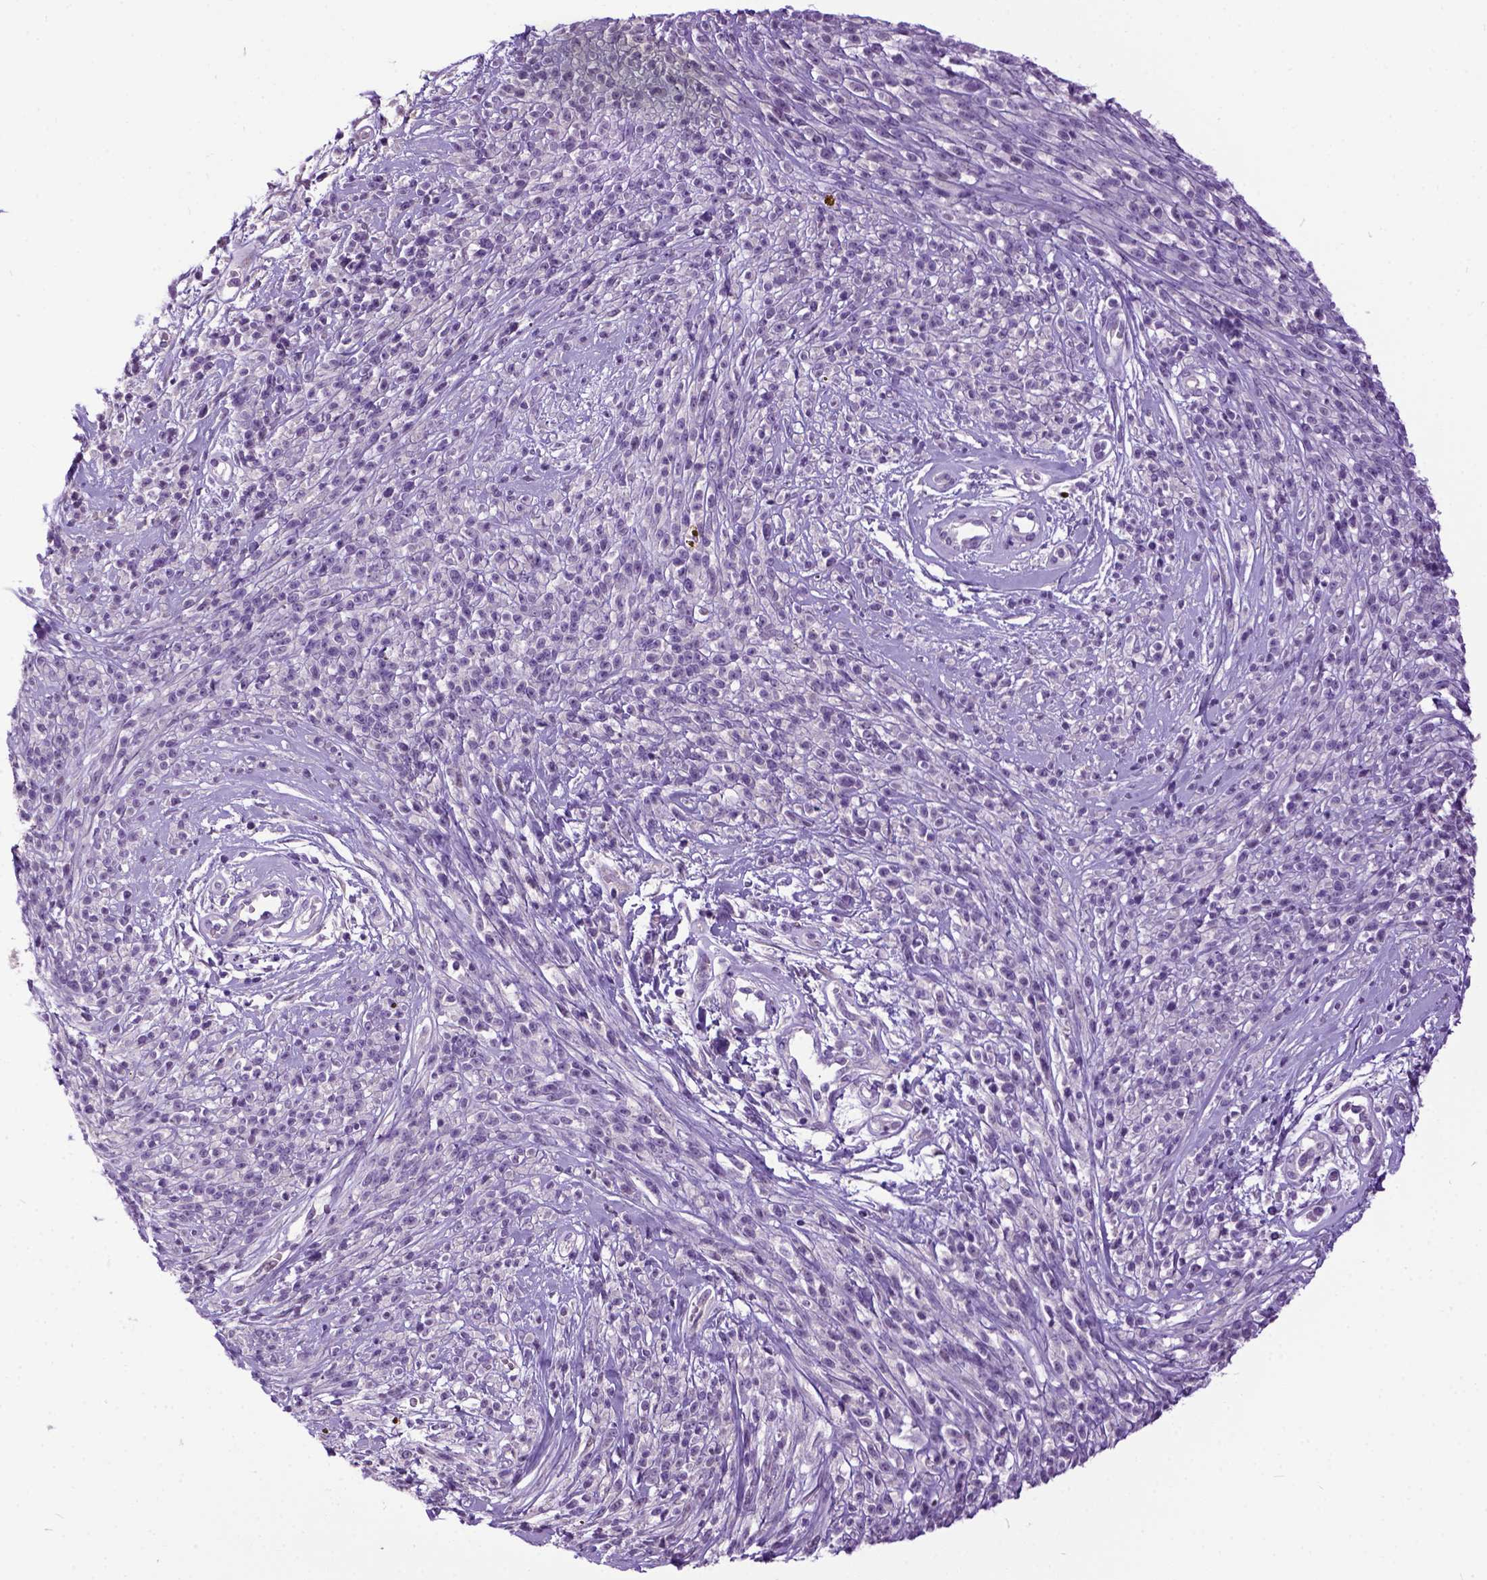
{"staining": {"intensity": "negative", "quantity": "none", "location": "none"}, "tissue": "melanoma", "cell_type": "Tumor cells", "image_type": "cancer", "snomed": [{"axis": "morphology", "description": "Malignant melanoma, NOS"}, {"axis": "topography", "description": "Skin"}, {"axis": "topography", "description": "Skin of trunk"}], "caption": "Immunohistochemistry (IHC) of melanoma shows no expression in tumor cells.", "gene": "NEK5", "patient": {"sex": "male", "age": 74}}